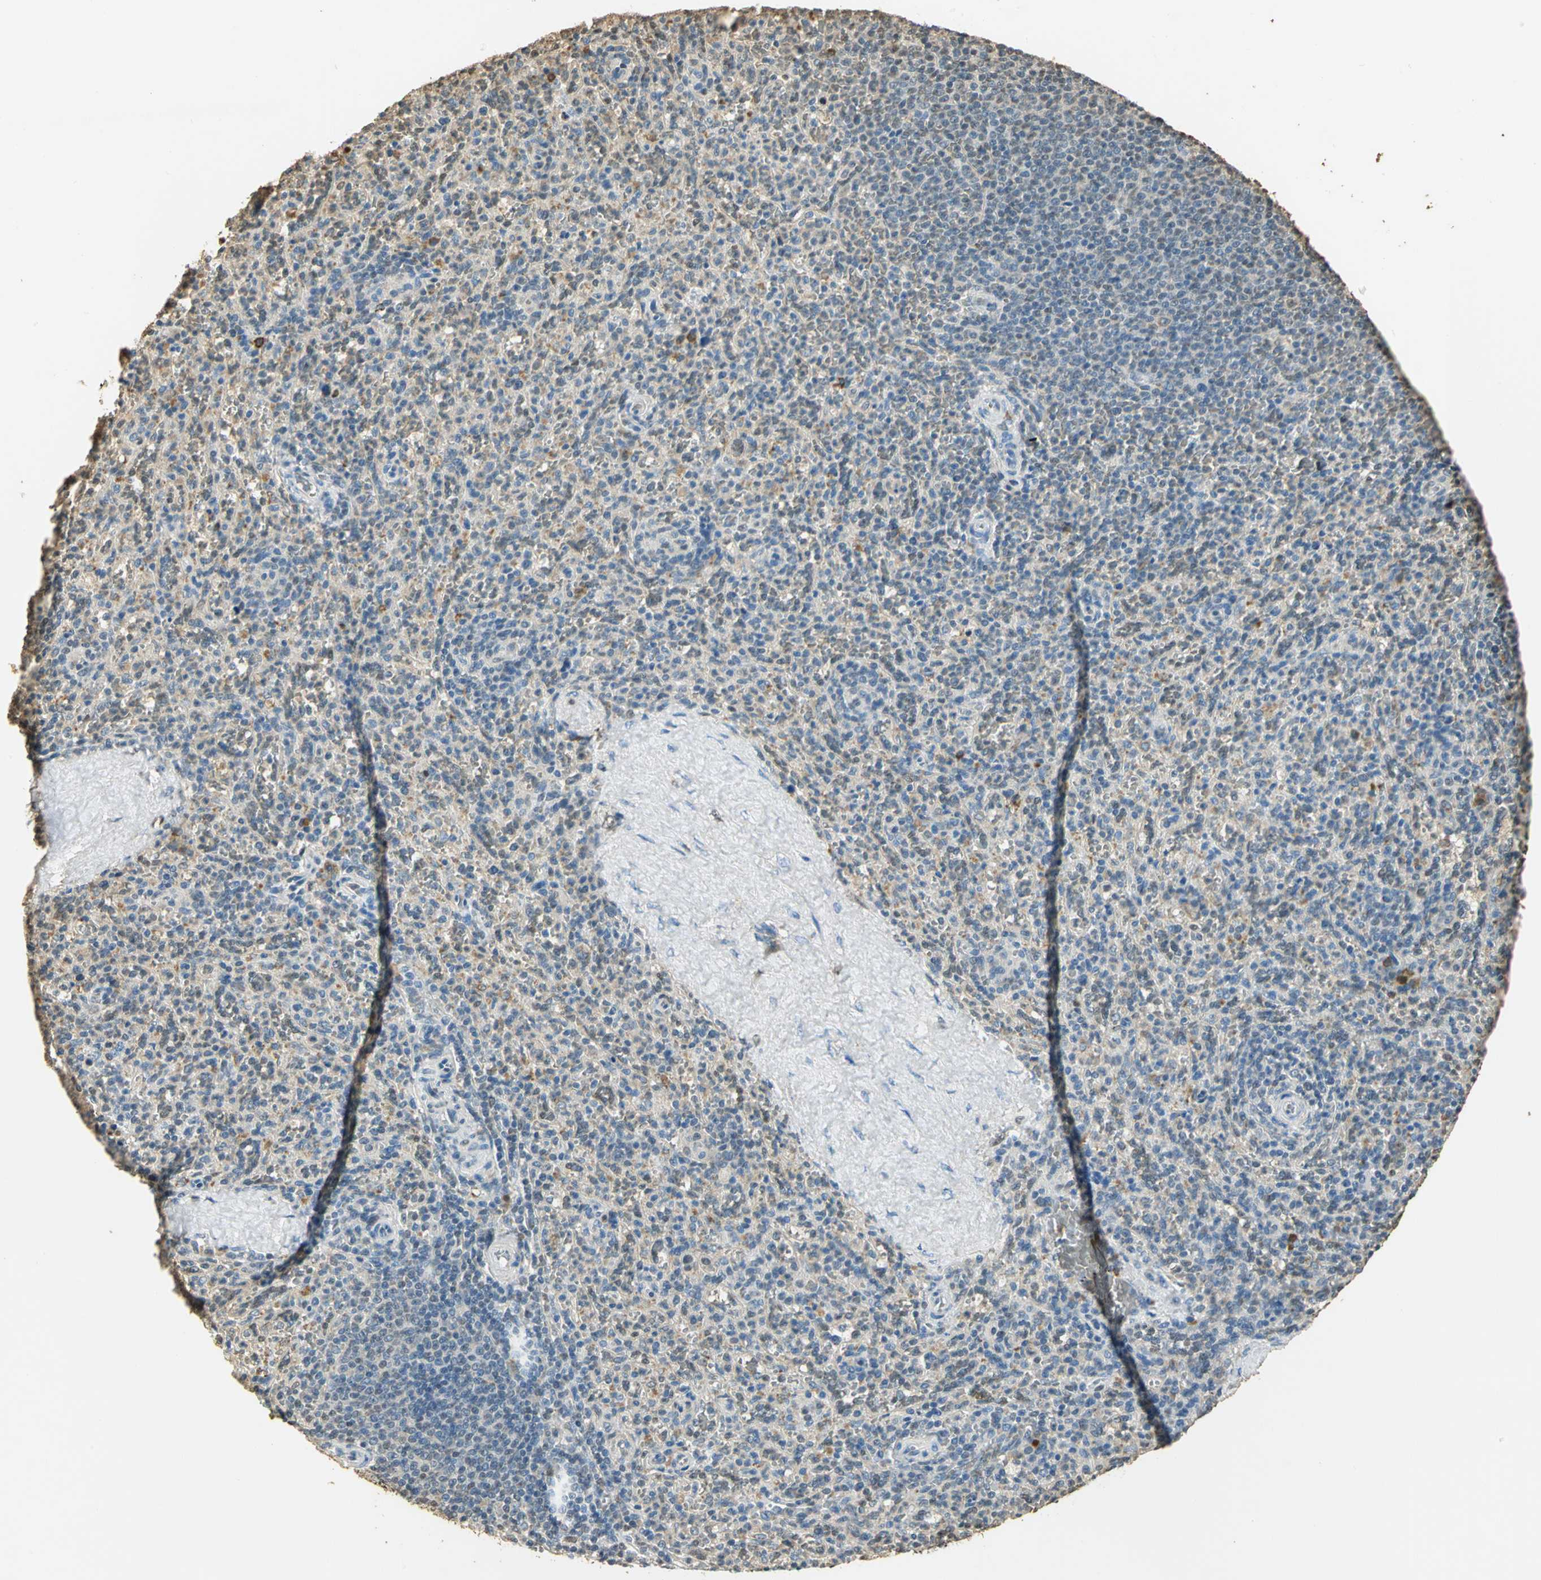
{"staining": {"intensity": "negative", "quantity": "none", "location": "none"}, "tissue": "spleen", "cell_type": "Cells in red pulp", "image_type": "normal", "snomed": [{"axis": "morphology", "description": "Normal tissue, NOS"}, {"axis": "topography", "description": "Spleen"}], "caption": "Immunohistochemical staining of unremarkable human spleen displays no significant positivity in cells in red pulp.", "gene": "GAPDH", "patient": {"sex": "male", "age": 36}}